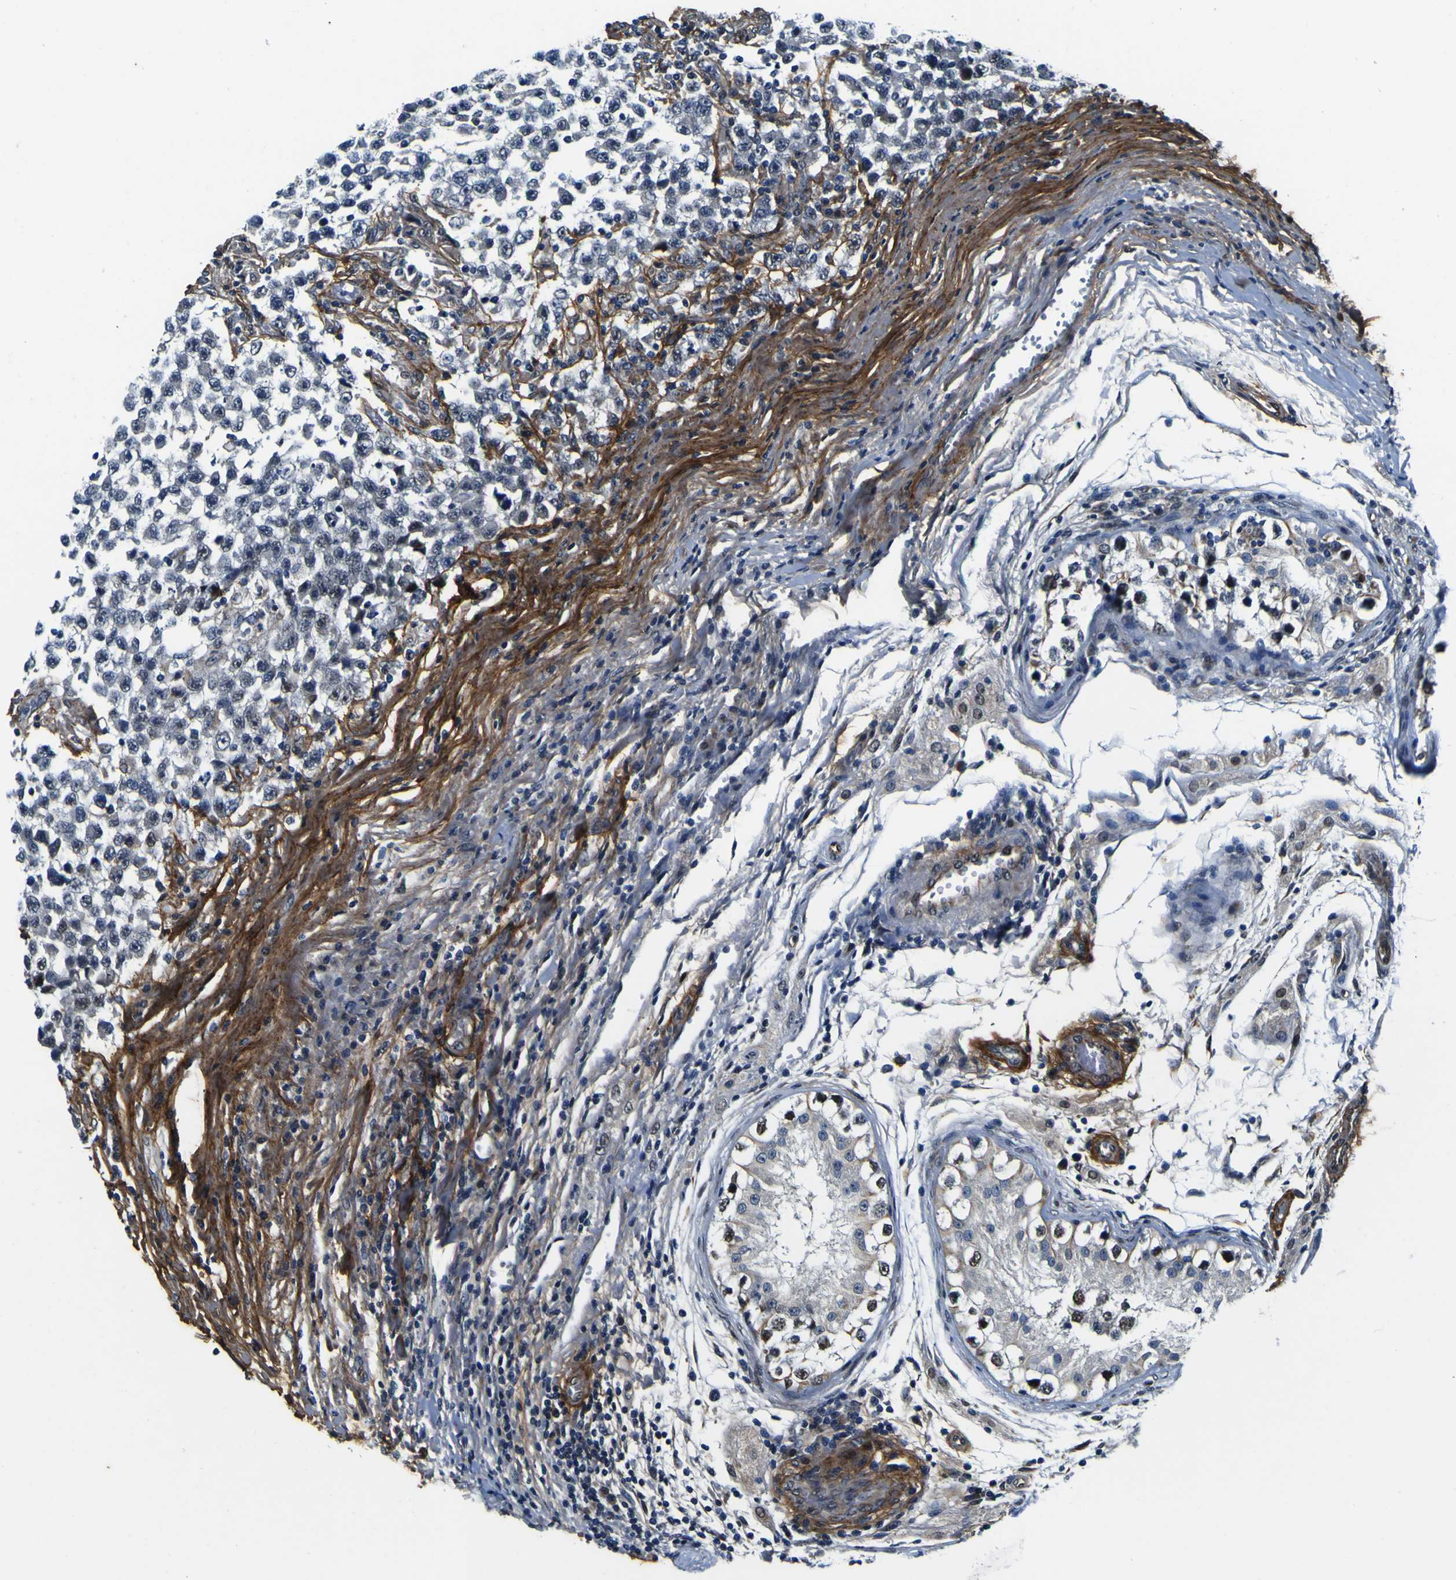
{"staining": {"intensity": "negative", "quantity": "none", "location": "none"}, "tissue": "testis cancer", "cell_type": "Tumor cells", "image_type": "cancer", "snomed": [{"axis": "morphology", "description": "Seminoma, NOS"}, {"axis": "topography", "description": "Testis"}], "caption": "Tumor cells show no significant expression in testis cancer (seminoma). (Immunohistochemistry, brightfield microscopy, high magnification).", "gene": "POSTN", "patient": {"sex": "male", "age": 33}}